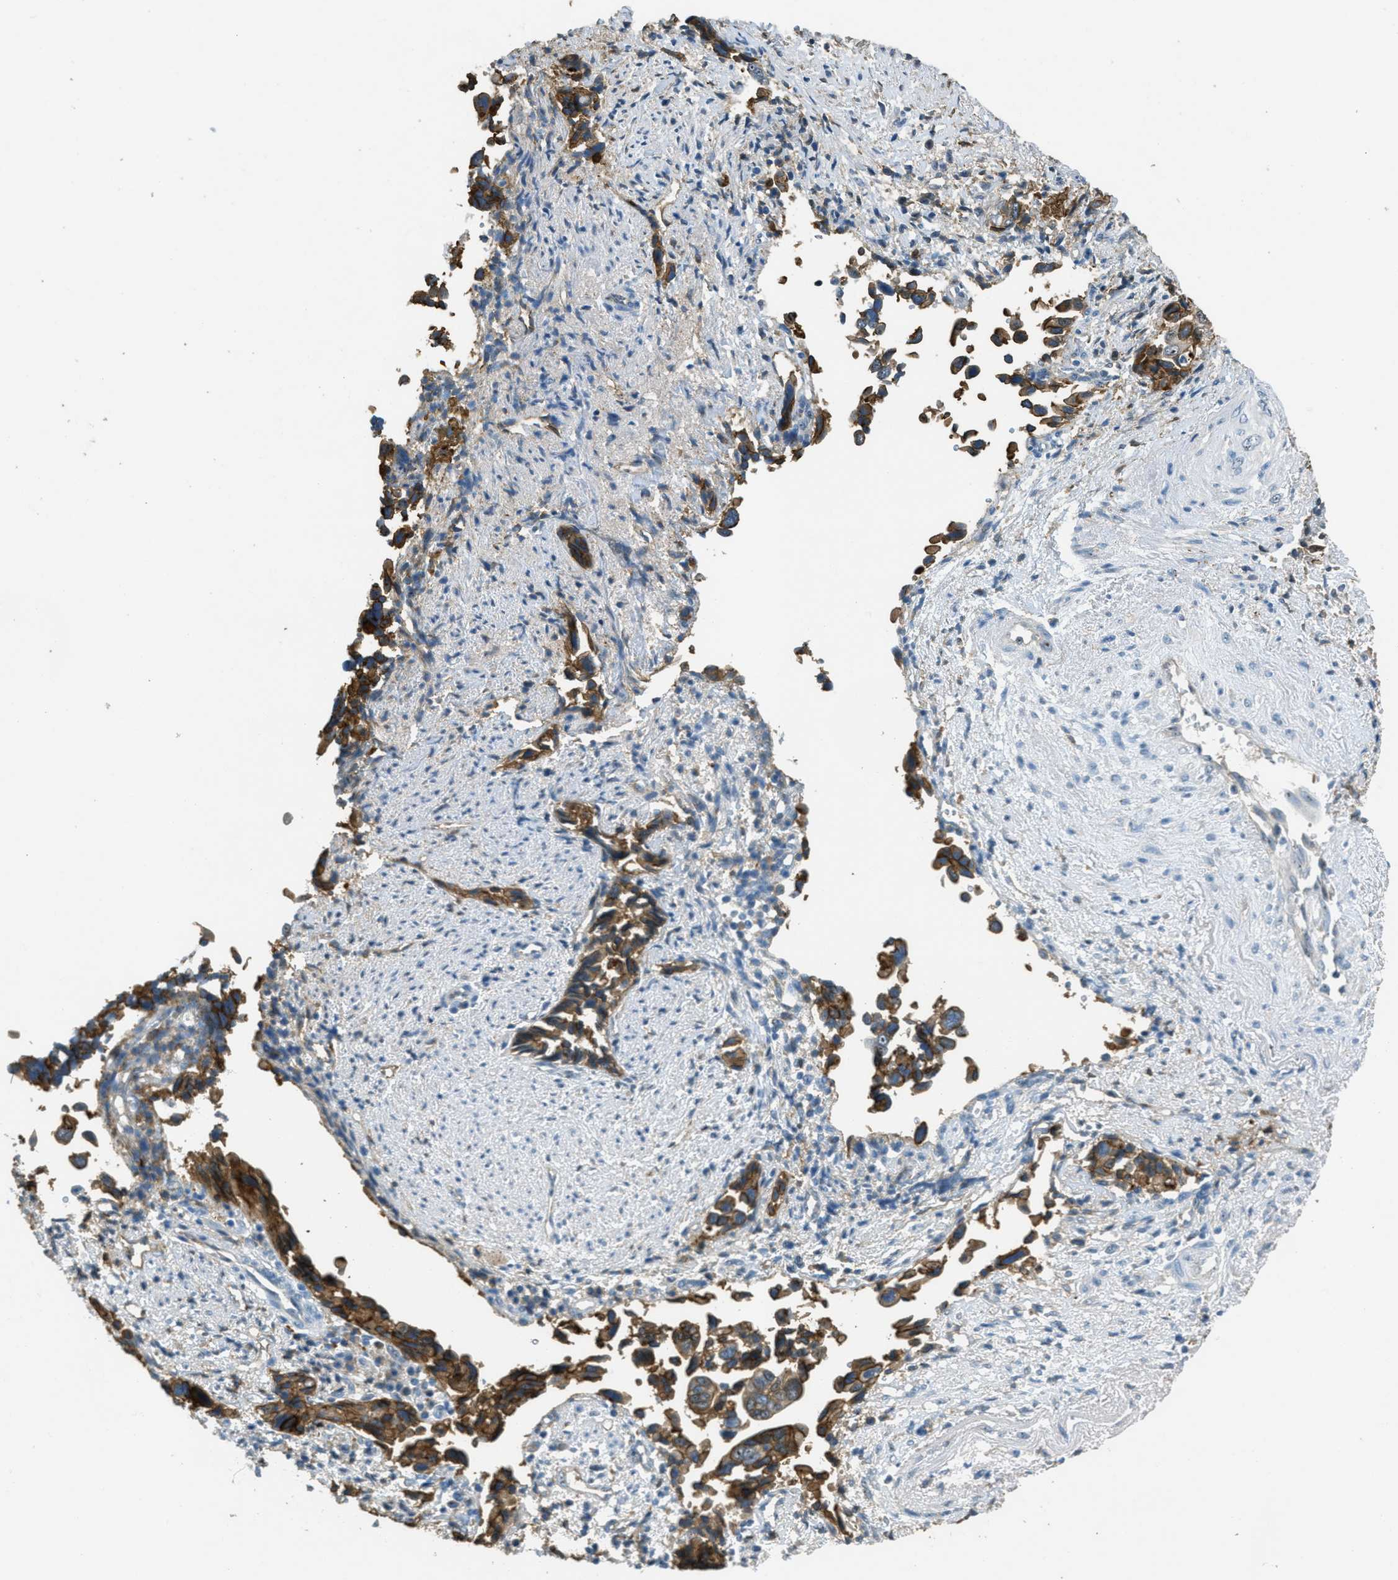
{"staining": {"intensity": "strong", "quantity": ">75%", "location": "cytoplasmic/membranous"}, "tissue": "liver cancer", "cell_type": "Tumor cells", "image_type": "cancer", "snomed": [{"axis": "morphology", "description": "Cholangiocarcinoma"}, {"axis": "topography", "description": "Liver"}], "caption": "The immunohistochemical stain highlights strong cytoplasmic/membranous staining in tumor cells of liver cholangiocarcinoma tissue. The protein is stained brown, and the nuclei are stained in blue (DAB IHC with brightfield microscopy, high magnification).", "gene": "OSMR", "patient": {"sex": "female", "age": 79}}